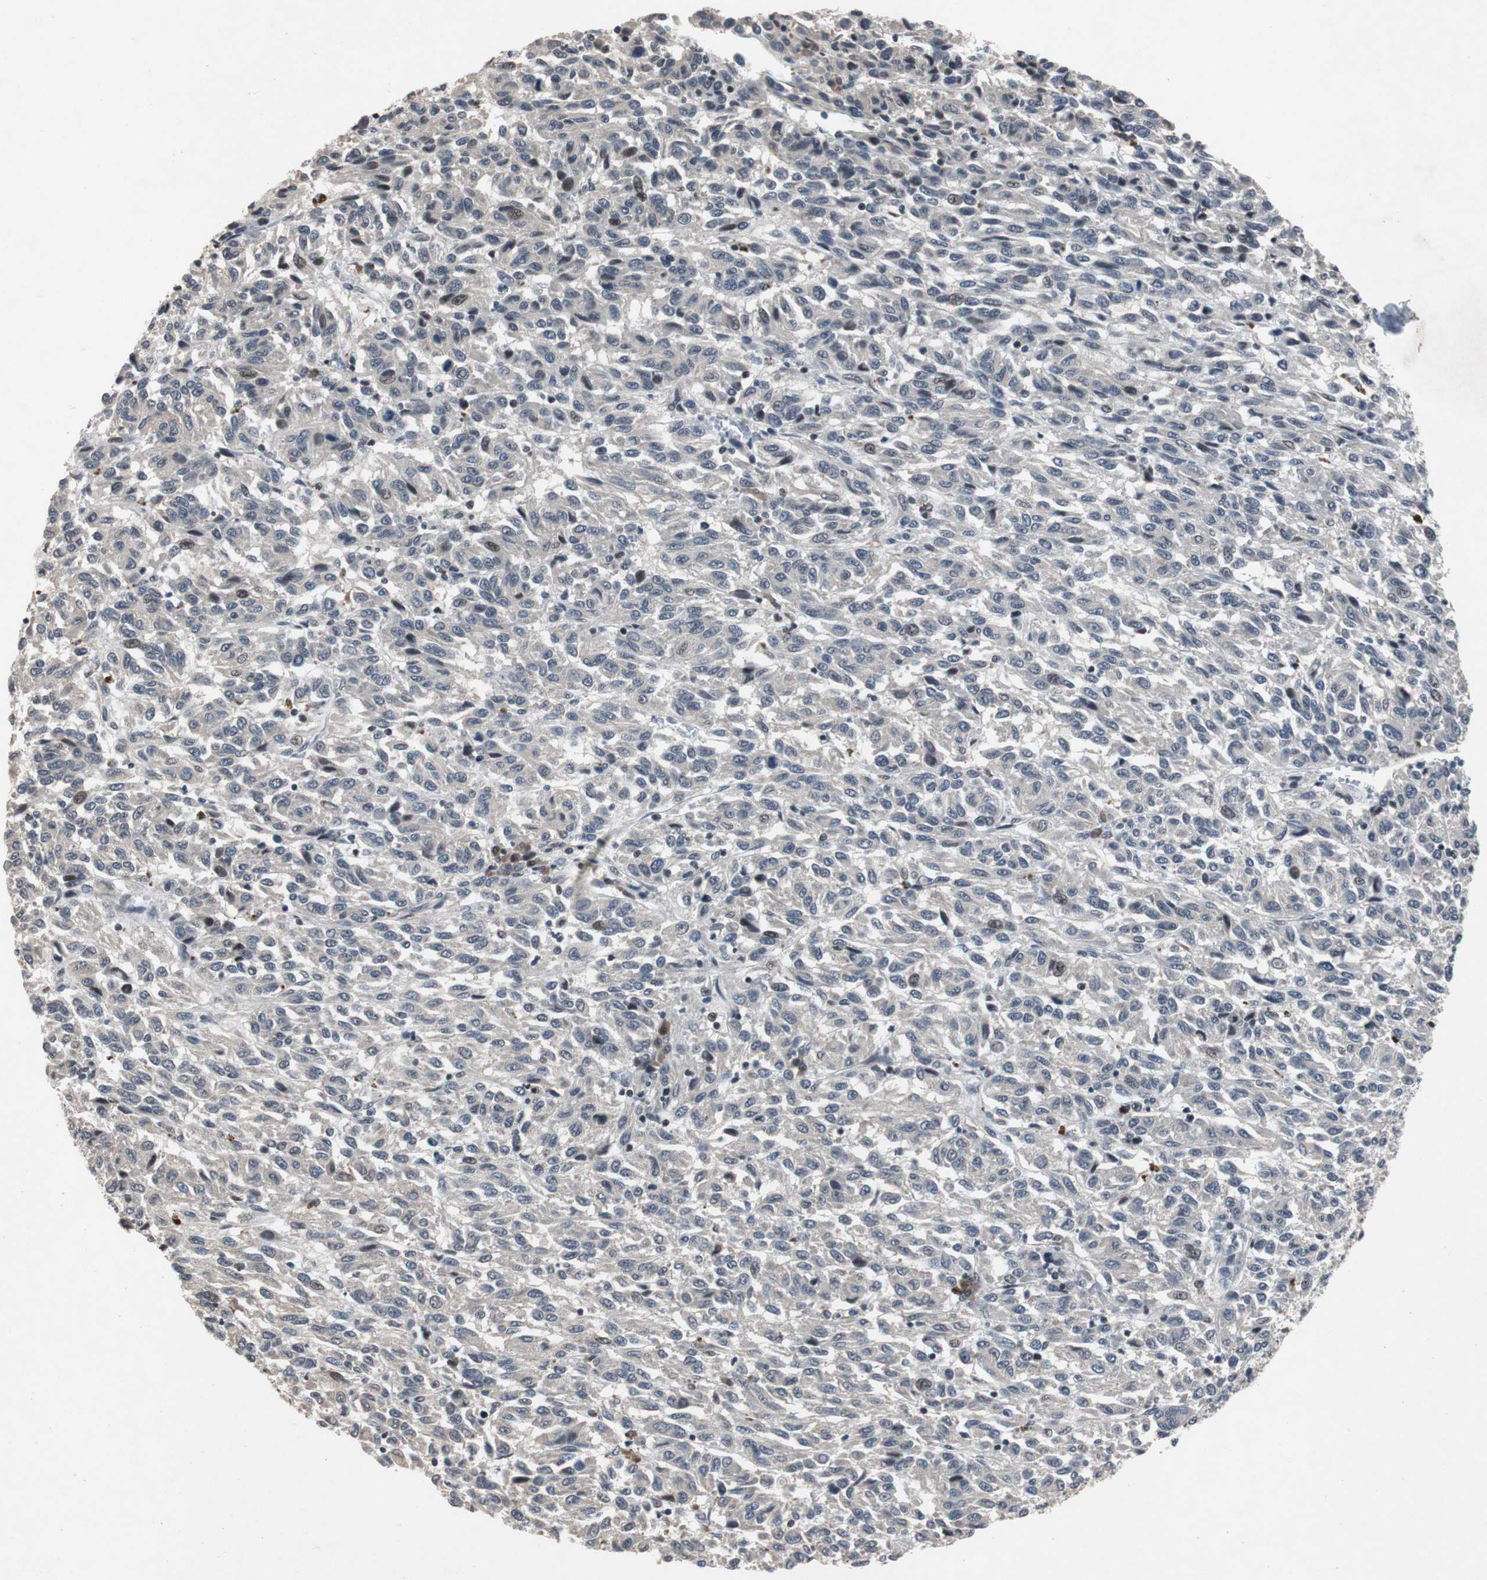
{"staining": {"intensity": "negative", "quantity": "none", "location": "none"}, "tissue": "melanoma", "cell_type": "Tumor cells", "image_type": "cancer", "snomed": [{"axis": "morphology", "description": "Malignant melanoma, Metastatic site"}, {"axis": "topography", "description": "Lung"}], "caption": "An immunohistochemistry image of malignant melanoma (metastatic site) is shown. There is no staining in tumor cells of malignant melanoma (metastatic site).", "gene": "TP63", "patient": {"sex": "male", "age": 64}}